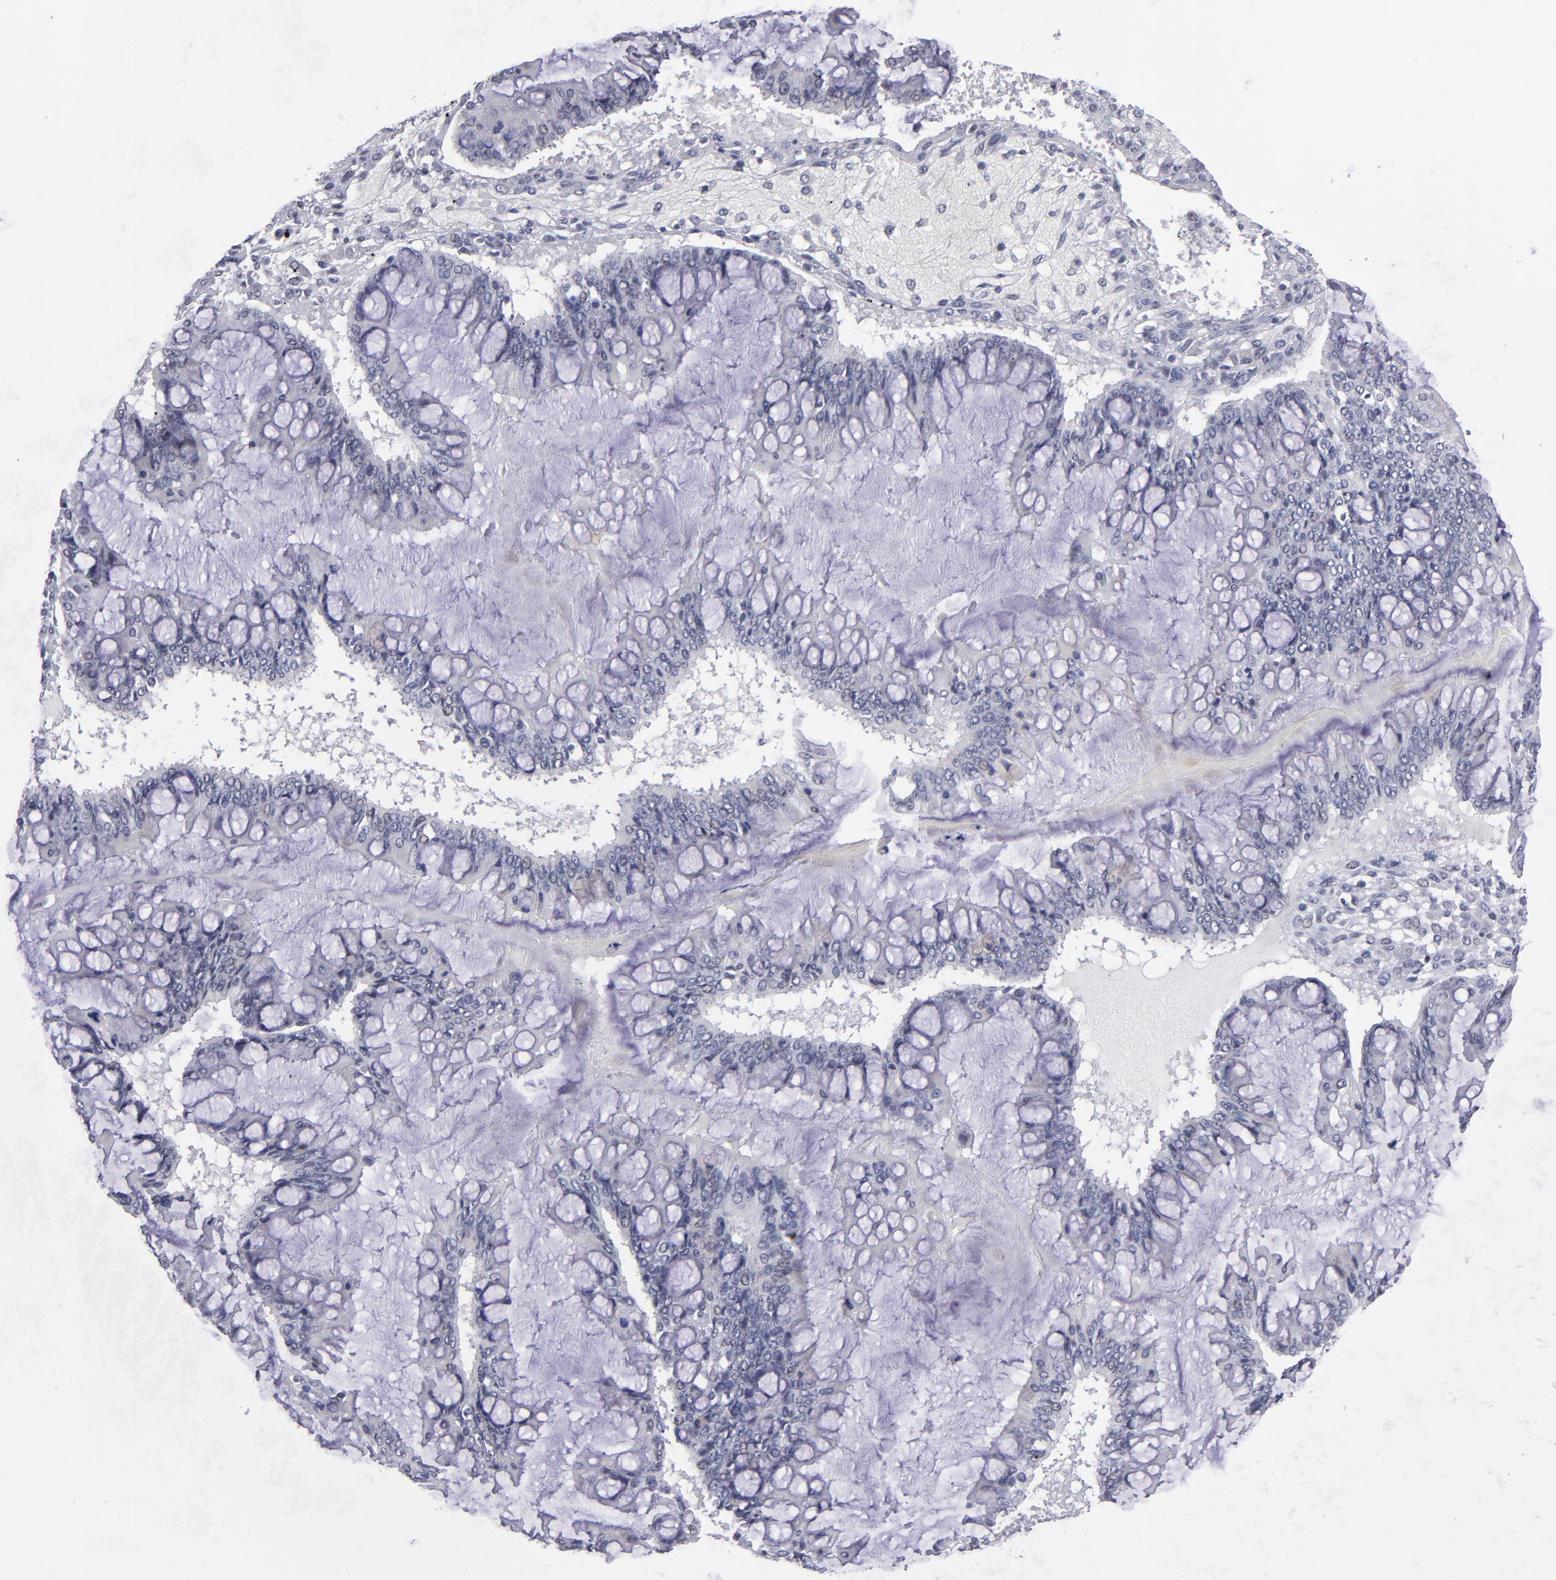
{"staining": {"intensity": "negative", "quantity": "none", "location": "none"}, "tissue": "ovarian cancer", "cell_type": "Tumor cells", "image_type": "cancer", "snomed": [{"axis": "morphology", "description": "Cystadenocarcinoma, mucinous, NOS"}, {"axis": "topography", "description": "Ovary"}], "caption": "Immunohistochemistry (IHC) image of human ovarian mucinous cystadenocarcinoma stained for a protein (brown), which reveals no staining in tumor cells.", "gene": "OTUB2", "patient": {"sex": "female", "age": 73}}